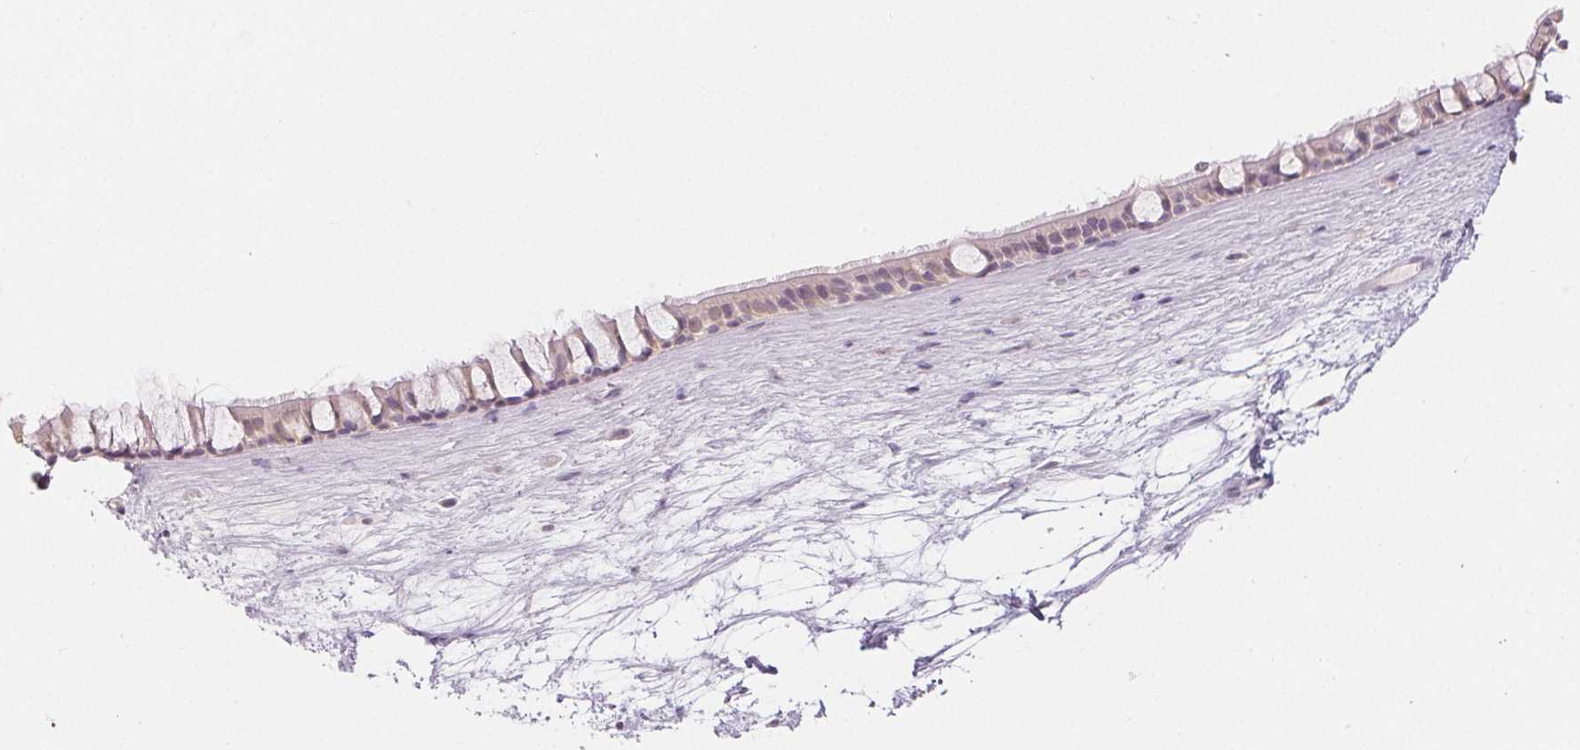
{"staining": {"intensity": "weak", "quantity": "25%-75%", "location": "nuclear"}, "tissue": "nasopharynx", "cell_type": "Respiratory epithelial cells", "image_type": "normal", "snomed": [{"axis": "morphology", "description": "Normal tissue, NOS"}, {"axis": "topography", "description": "Nasopharynx"}], "caption": "Protein staining of normal nasopharynx displays weak nuclear positivity in approximately 25%-75% of respiratory epithelial cells. The staining was performed using DAB to visualize the protein expression in brown, while the nuclei were stained in blue with hematoxylin (Magnification: 20x).", "gene": "SFTPD", "patient": {"sex": "male", "age": 68}}